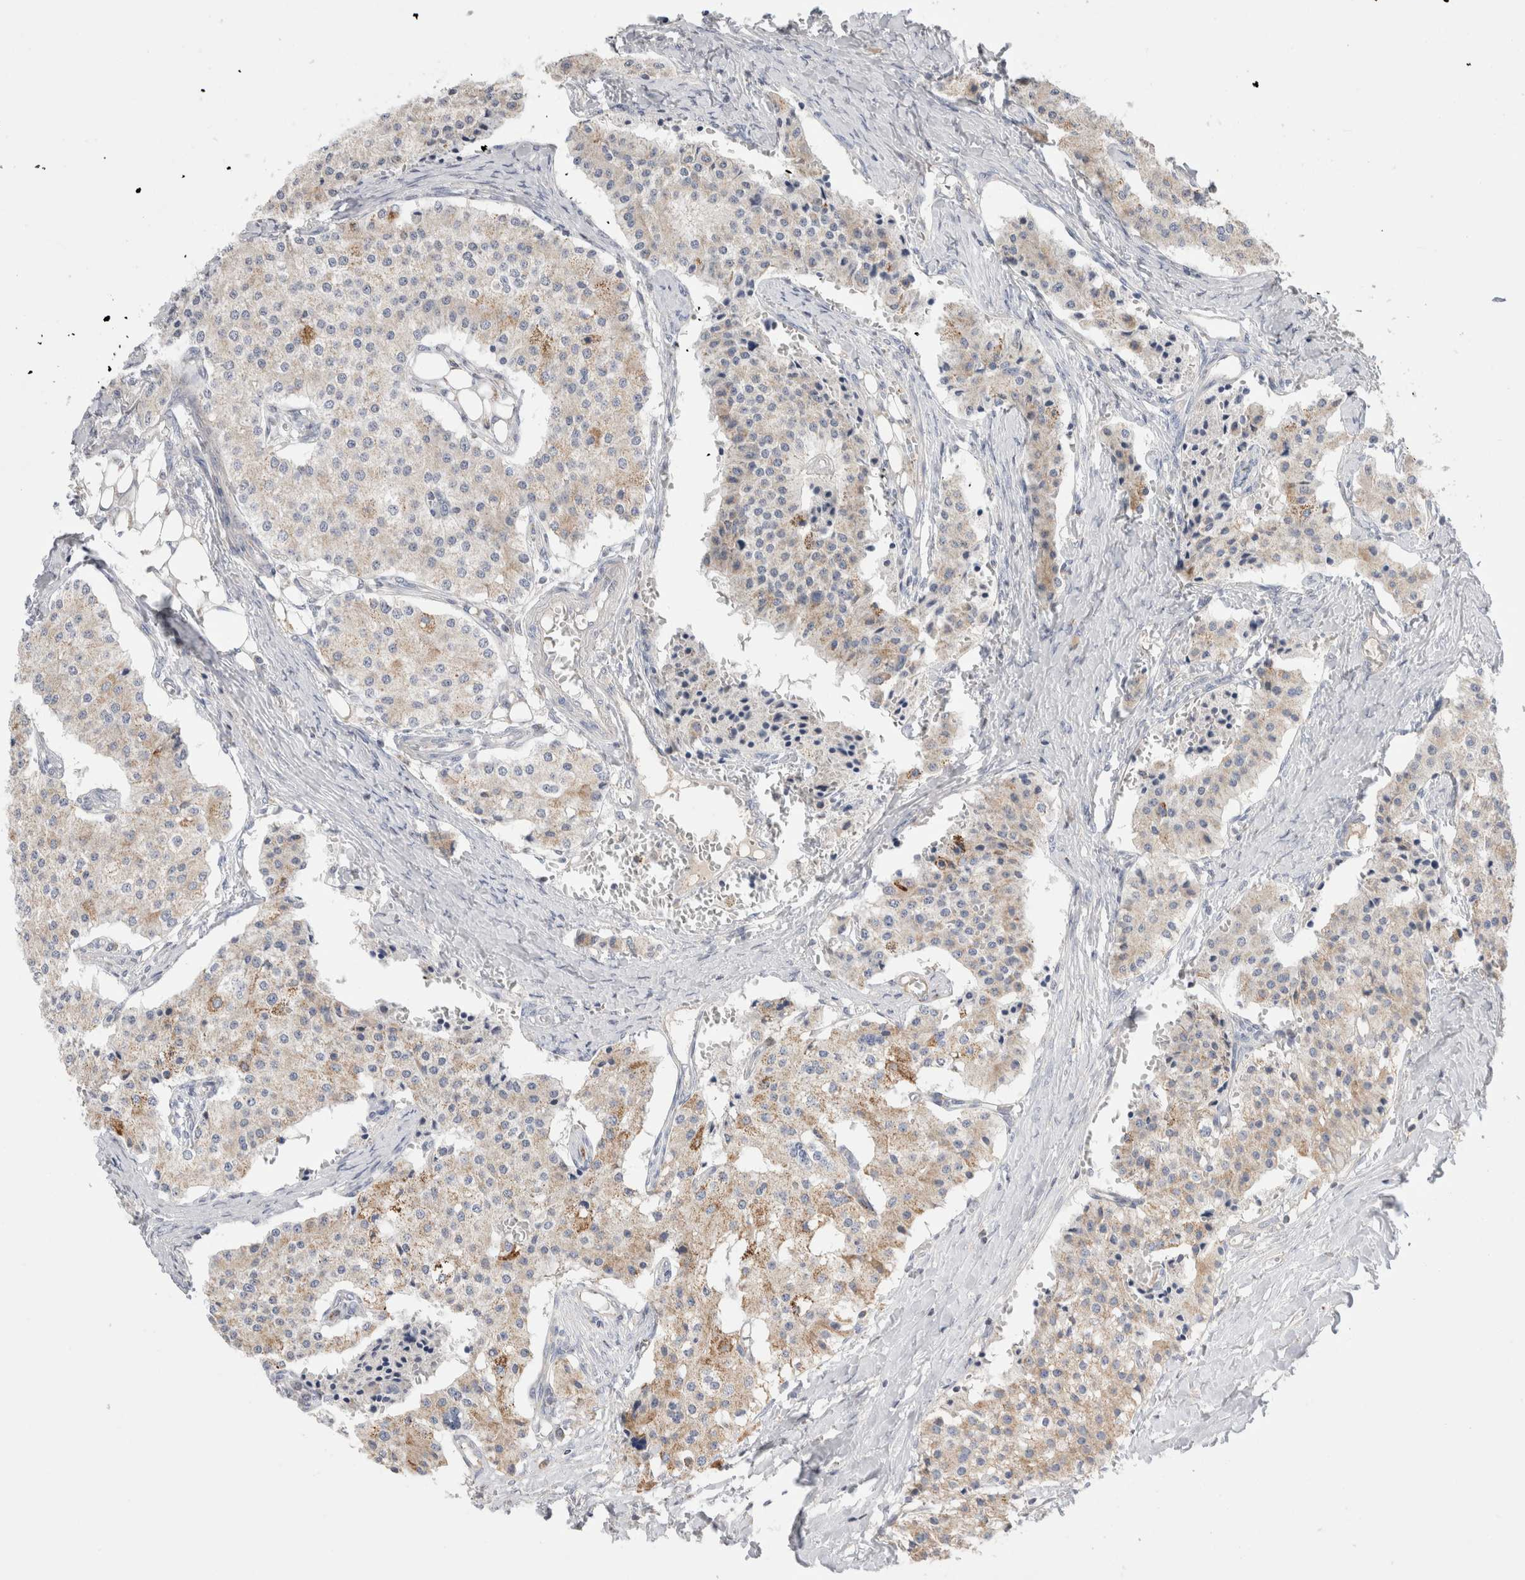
{"staining": {"intensity": "moderate", "quantity": "25%-75%", "location": "cytoplasmic/membranous"}, "tissue": "carcinoid", "cell_type": "Tumor cells", "image_type": "cancer", "snomed": [{"axis": "morphology", "description": "Carcinoid, malignant, NOS"}, {"axis": "topography", "description": "Colon"}], "caption": "A micrograph of human carcinoid stained for a protein demonstrates moderate cytoplasmic/membranous brown staining in tumor cells.", "gene": "CHADL", "patient": {"sex": "female", "age": 52}}